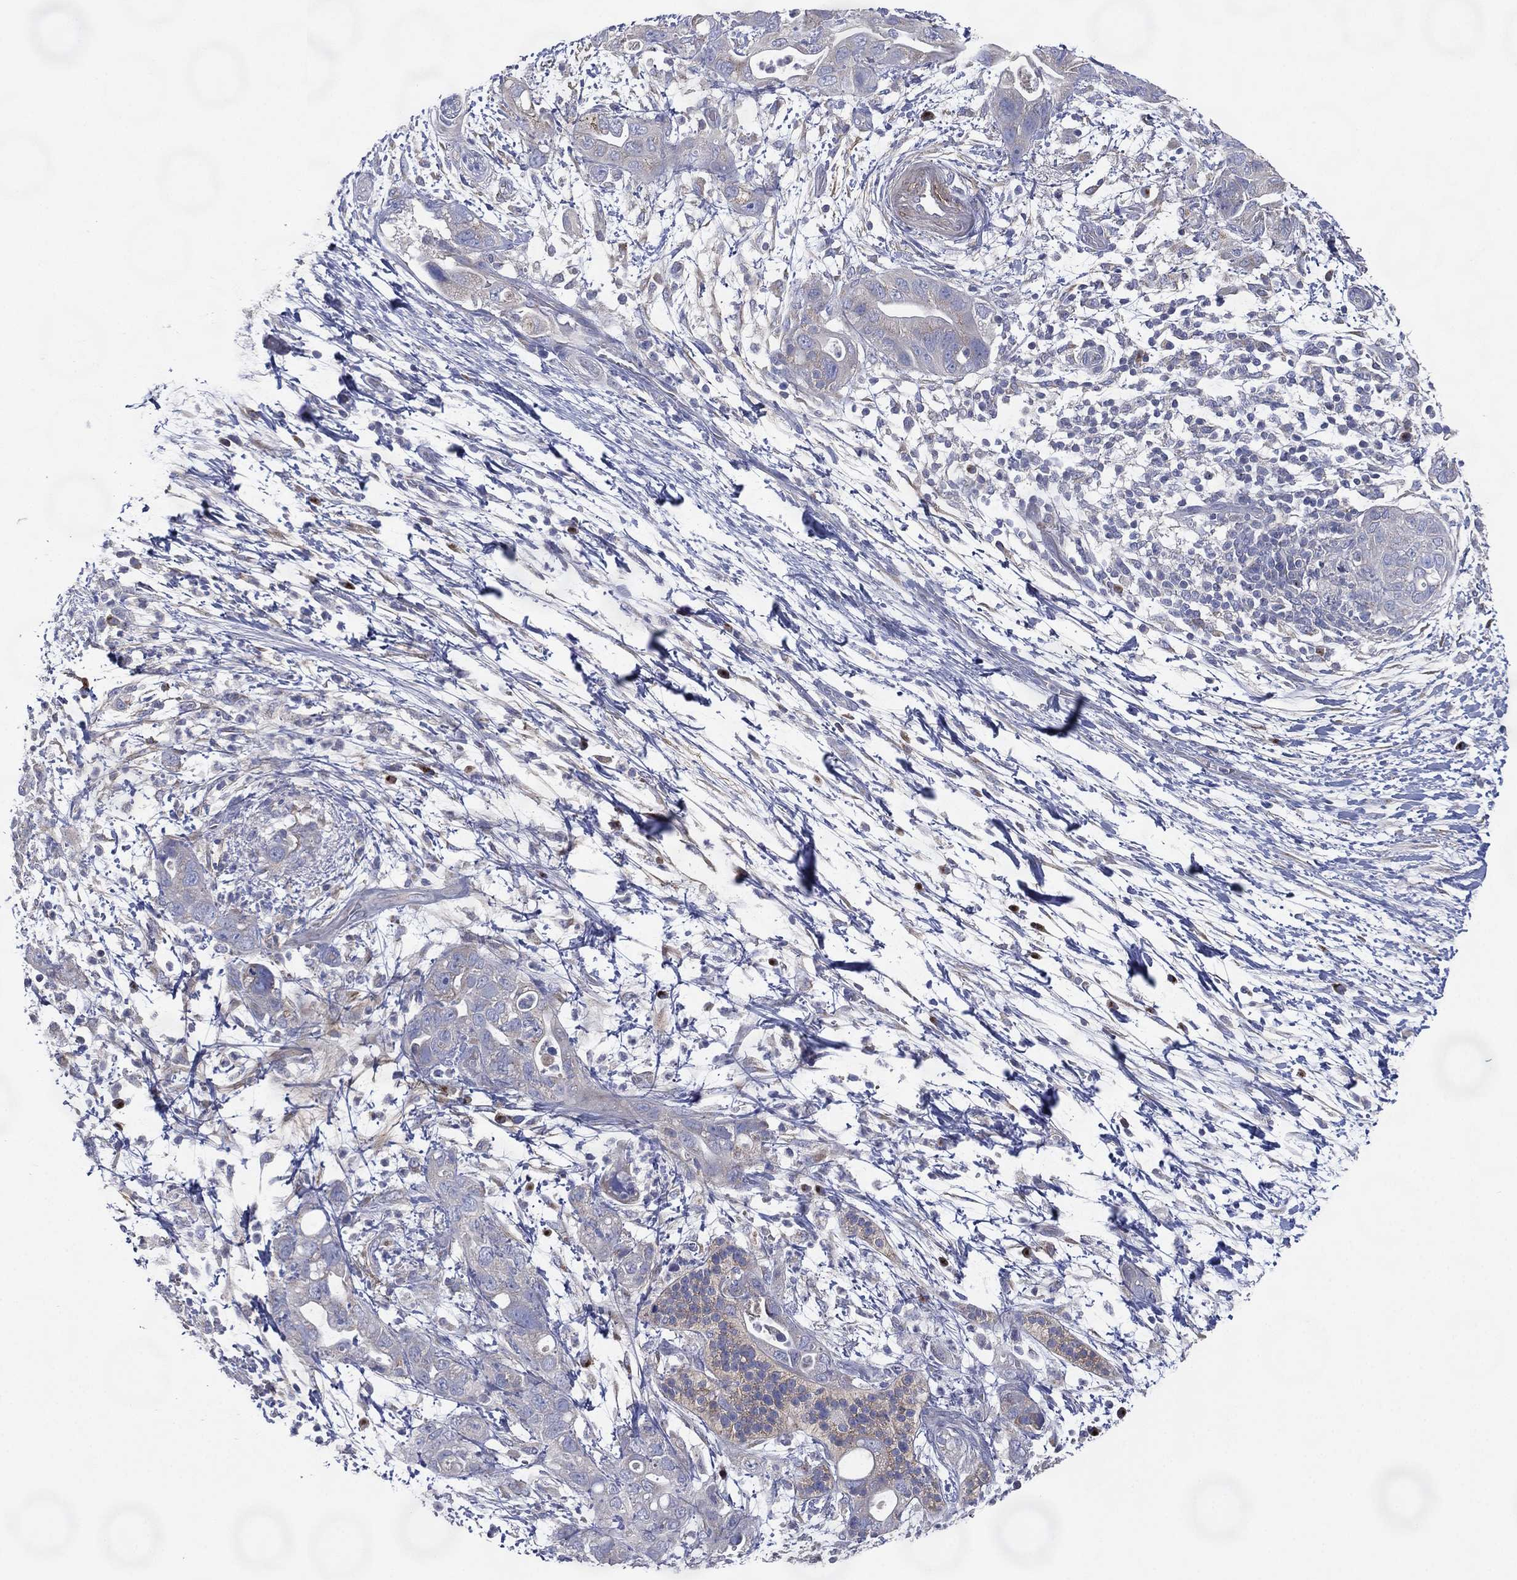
{"staining": {"intensity": "negative", "quantity": "none", "location": "none"}, "tissue": "pancreatic cancer", "cell_type": "Tumor cells", "image_type": "cancer", "snomed": [{"axis": "morphology", "description": "Adenocarcinoma, NOS"}, {"axis": "topography", "description": "Pancreas"}], "caption": "This is an IHC image of pancreatic adenocarcinoma. There is no positivity in tumor cells.", "gene": "ATP8A2", "patient": {"sex": "female", "age": 72}}